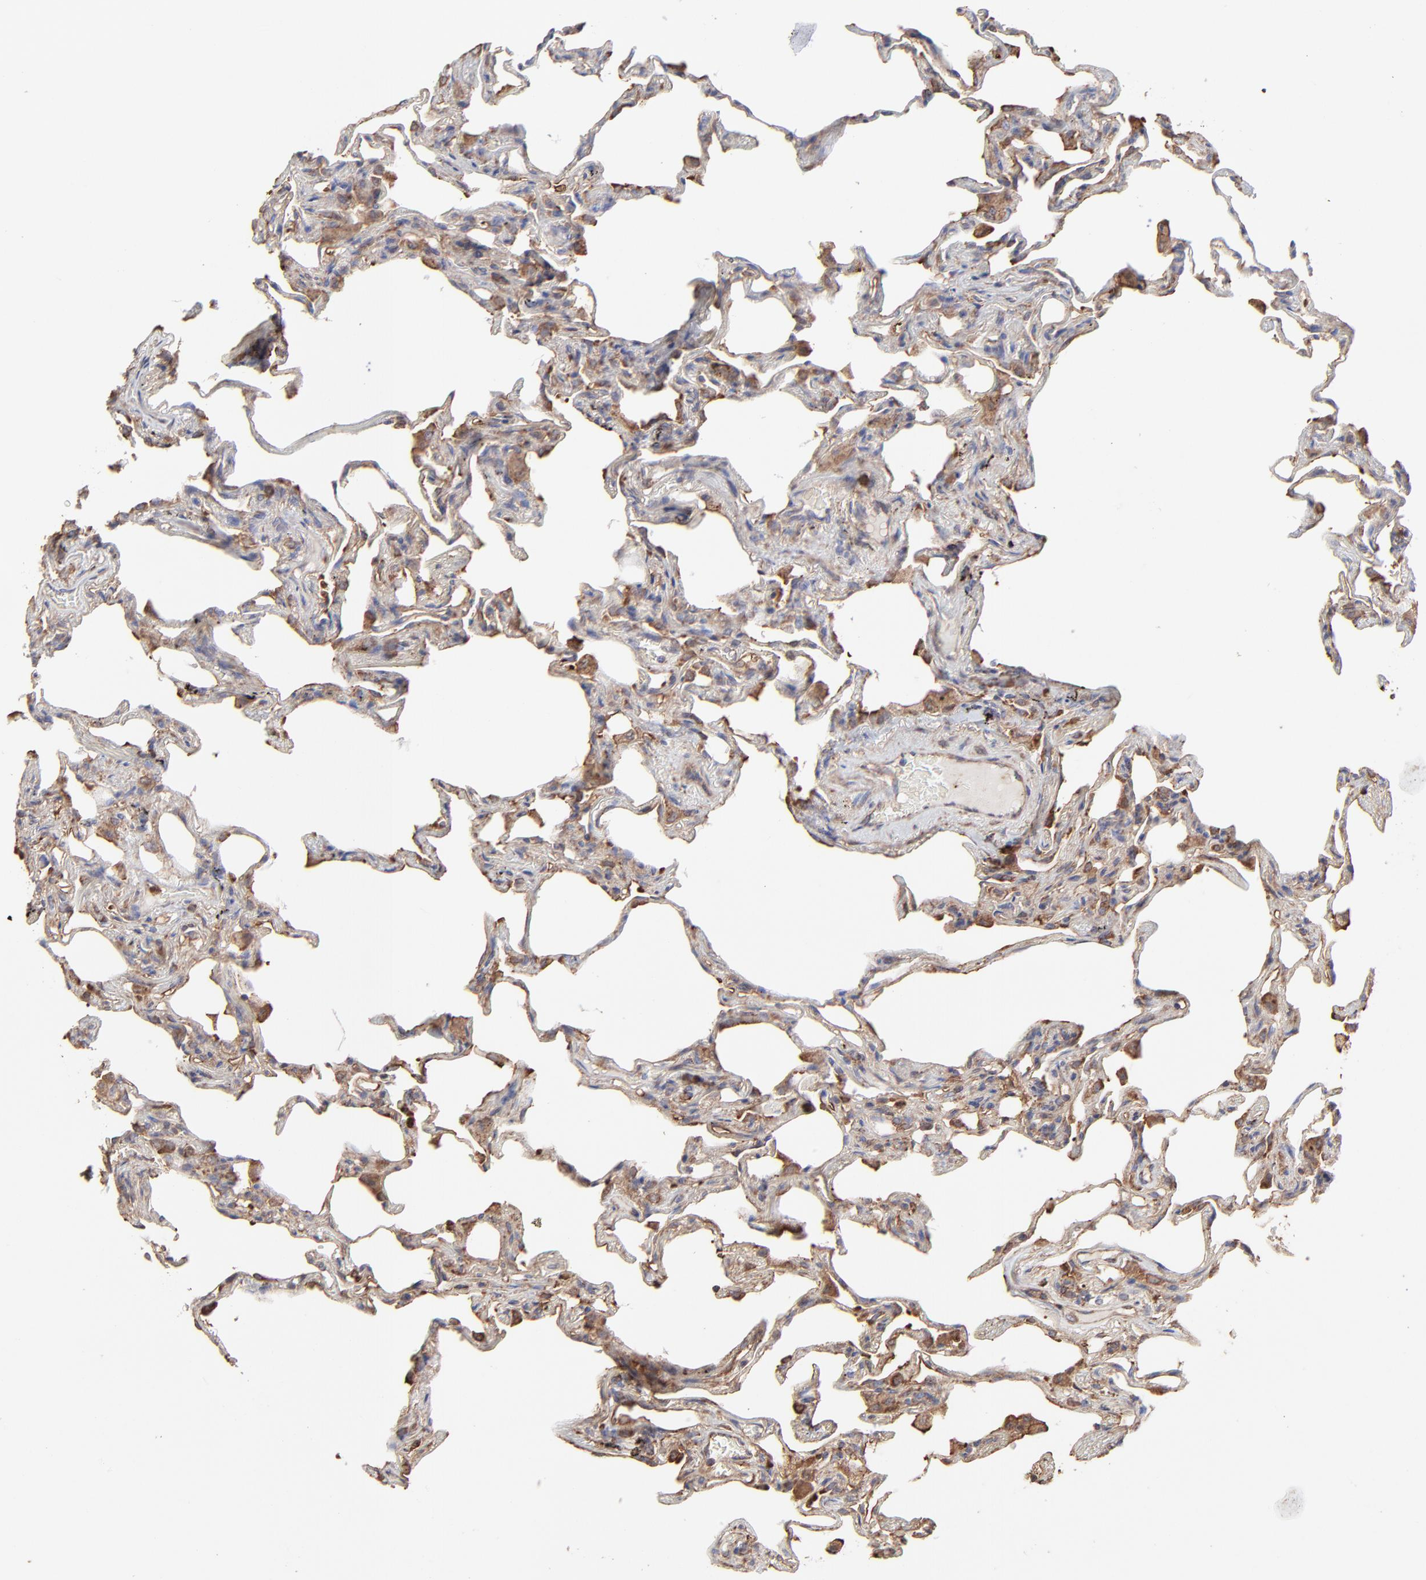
{"staining": {"intensity": "moderate", "quantity": "25%-75%", "location": "cytoplasmic/membranous"}, "tissue": "lung", "cell_type": "Alveolar cells", "image_type": "normal", "snomed": [{"axis": "morphology", "description": "Normal tissue, NOS"}, {"axis": "morphology", "description": "Inflammation, NOS"}, {"axis": "topography", "description": "Lung"}], "caption": "Immunohistochemical staining of unremarkable human lung reveals medium levels of moderate cytoplasmic/membranous positivity in about 25%-75% of alveolar cells. (Stains: DAB (3,3'-diaminobenzidine) in brown, nuclei in blue, Microscopy: brightfield microscopy at high magnification).", "gene": "PFKM", "patient": {"sex": "male", "age": 69}}